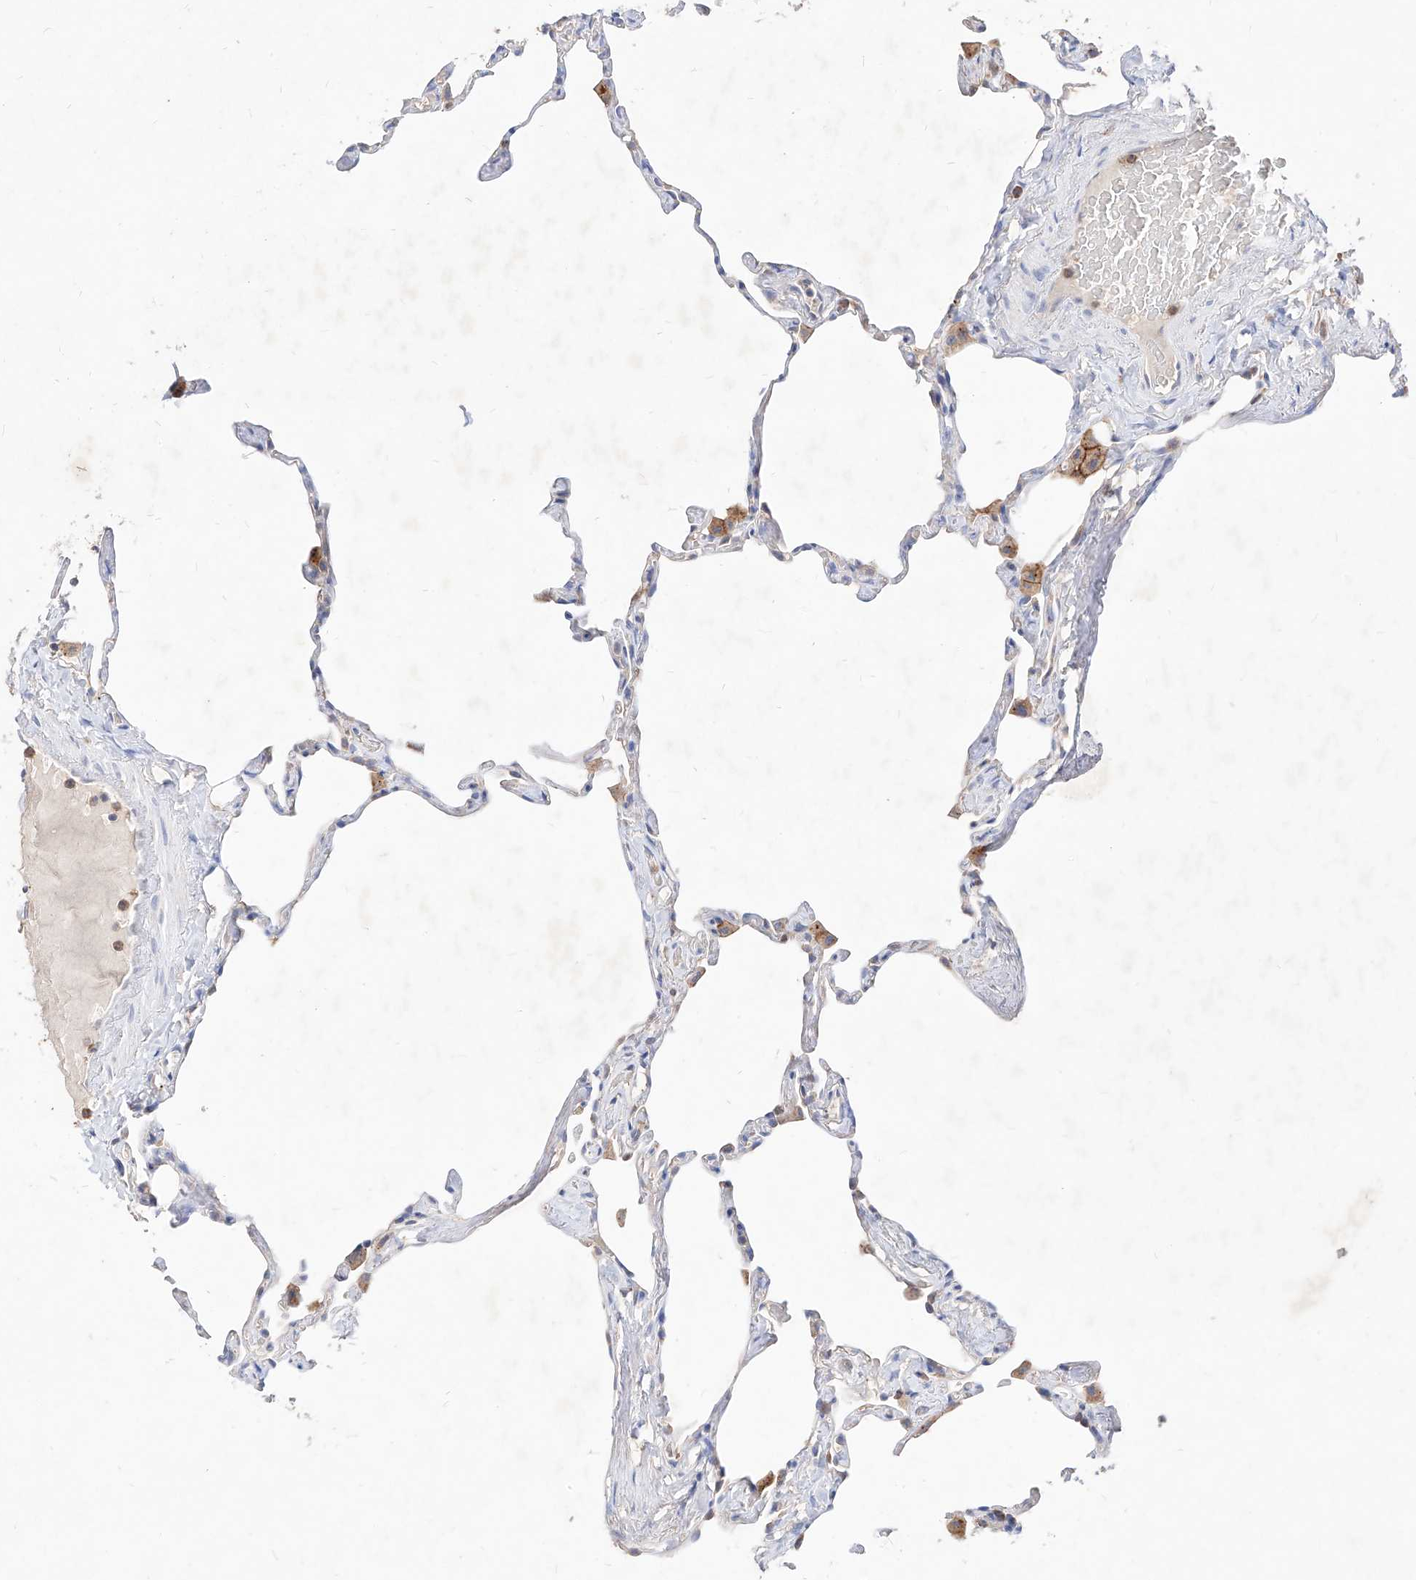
{"staining": {"intensity": "weak", "quantity": "<25%", "location": "cytoplasmic/membranous"}, "tissue": "lung", "cell_type": "Alveolar cells", "image_type": "normal", "snomed": [{"axis": "morphology", "description": "Normal tissue, NOS"}, {"axis": "topography", "description": "Lung"}], "caption": "High magnification brightfield microscopy of normal lung stained with DAB (3,3'-diaminobenzidine) (brown) and counterstained with hematoxylin (blue): alveolar cells show no significant positivity. (DAB immunohistochemistry visualized using brightfield microscopy, high magnification).", "gene": "TSNAX", "patient": {"sex": "male", "age": 65}}